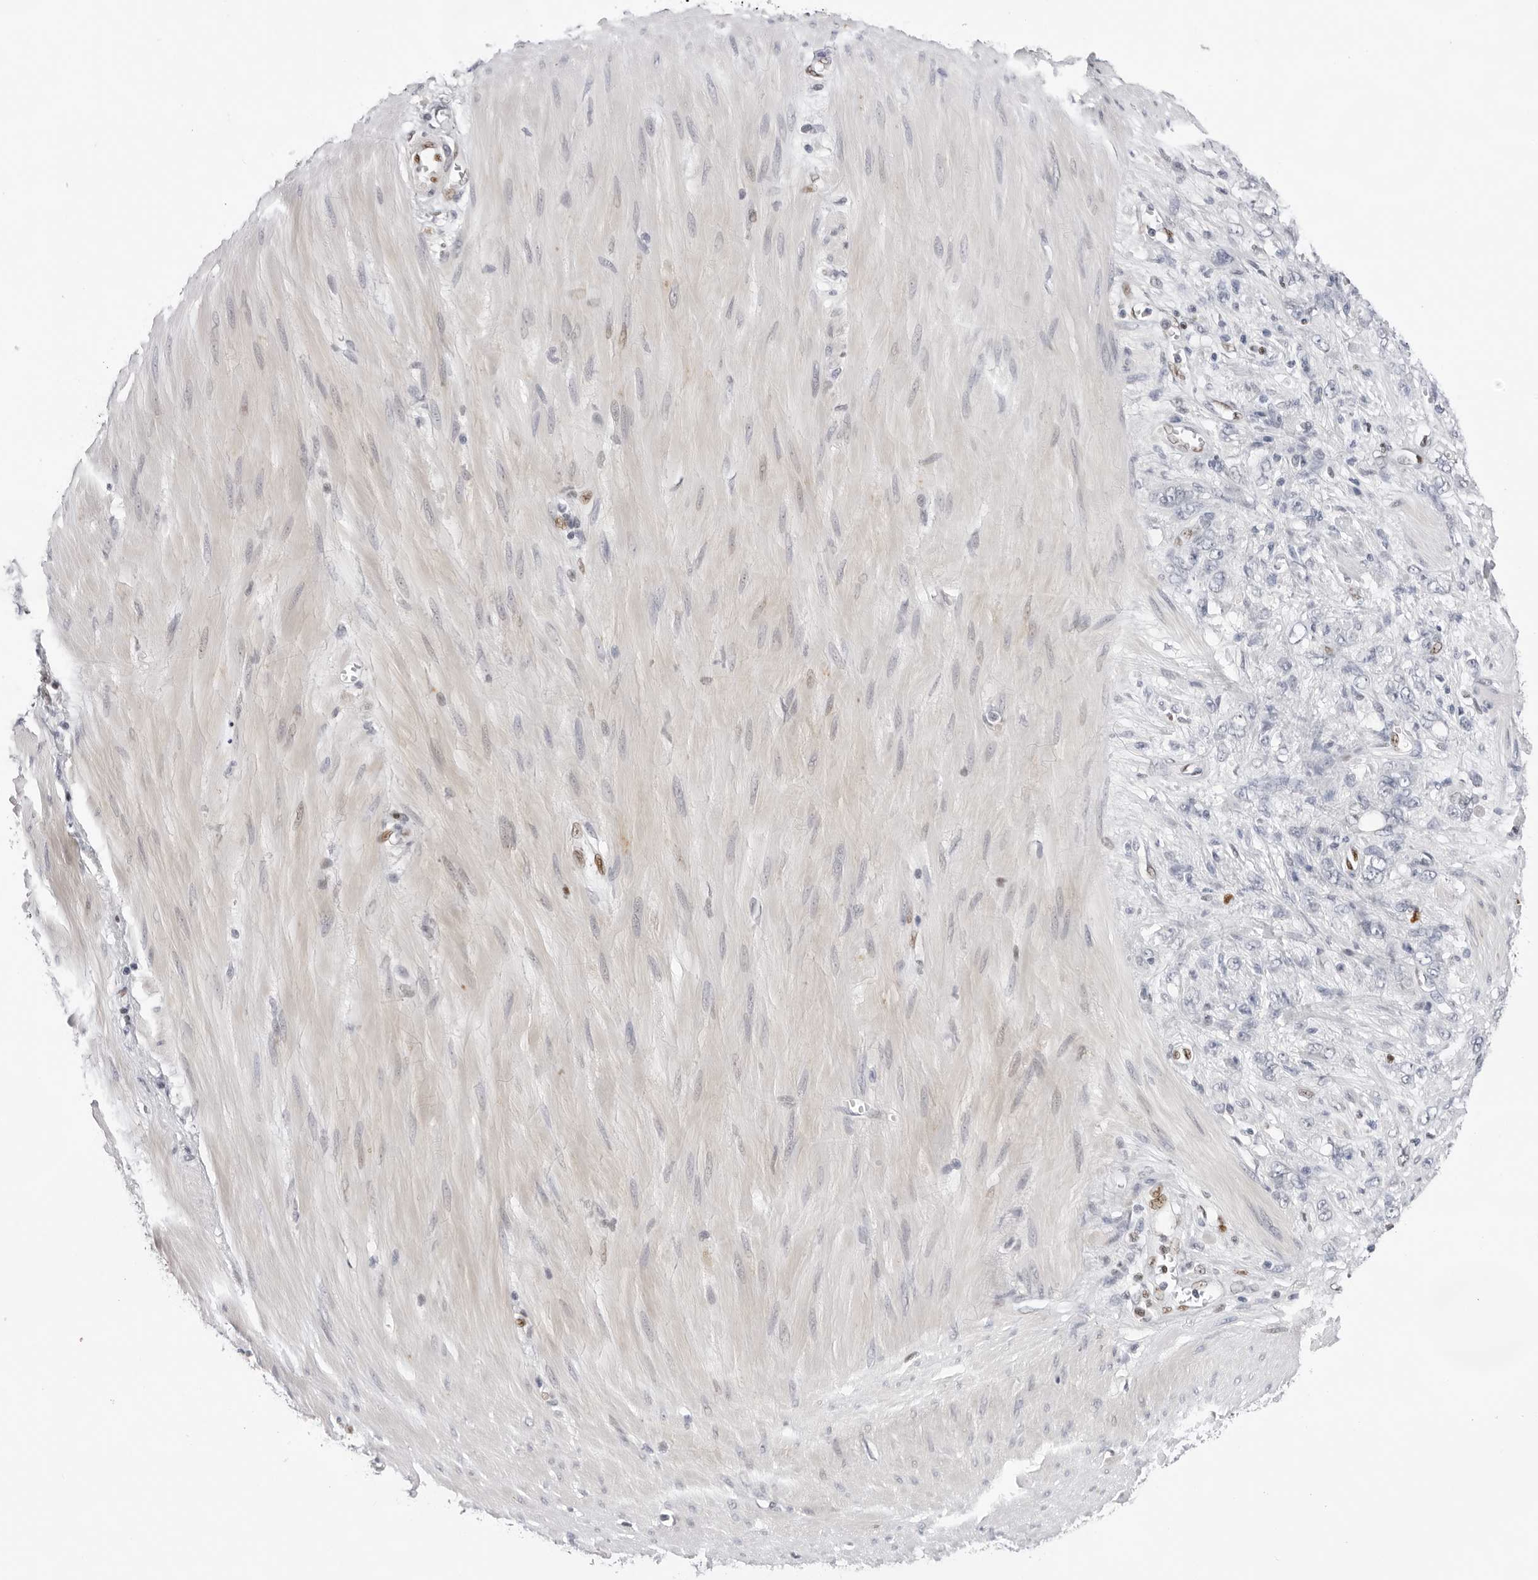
{"staining": {"intensity": "weak", "quantity": "<25%", "location": "nuclear"}, "tissue": "stomach cancer", "cell_type": "Tumor cells", "image_type": "cancer", "snomed": [{"axis": "morphology", "description": "Adenocarcinoma, NOS"}, {"axis": "topography", "description": "Stomach"}], "caption": "The IHC micrograph has no significant expression in tumor cells of stomach adenocarcinoma tissue. The staining was performed using DAB to visualize the protein expression in brown, while the nuclei were stained in blue with hematoxylin (Magnification: 20x).", "gene": "OGG1", "patient": {"sex": "female", "age": 76}}